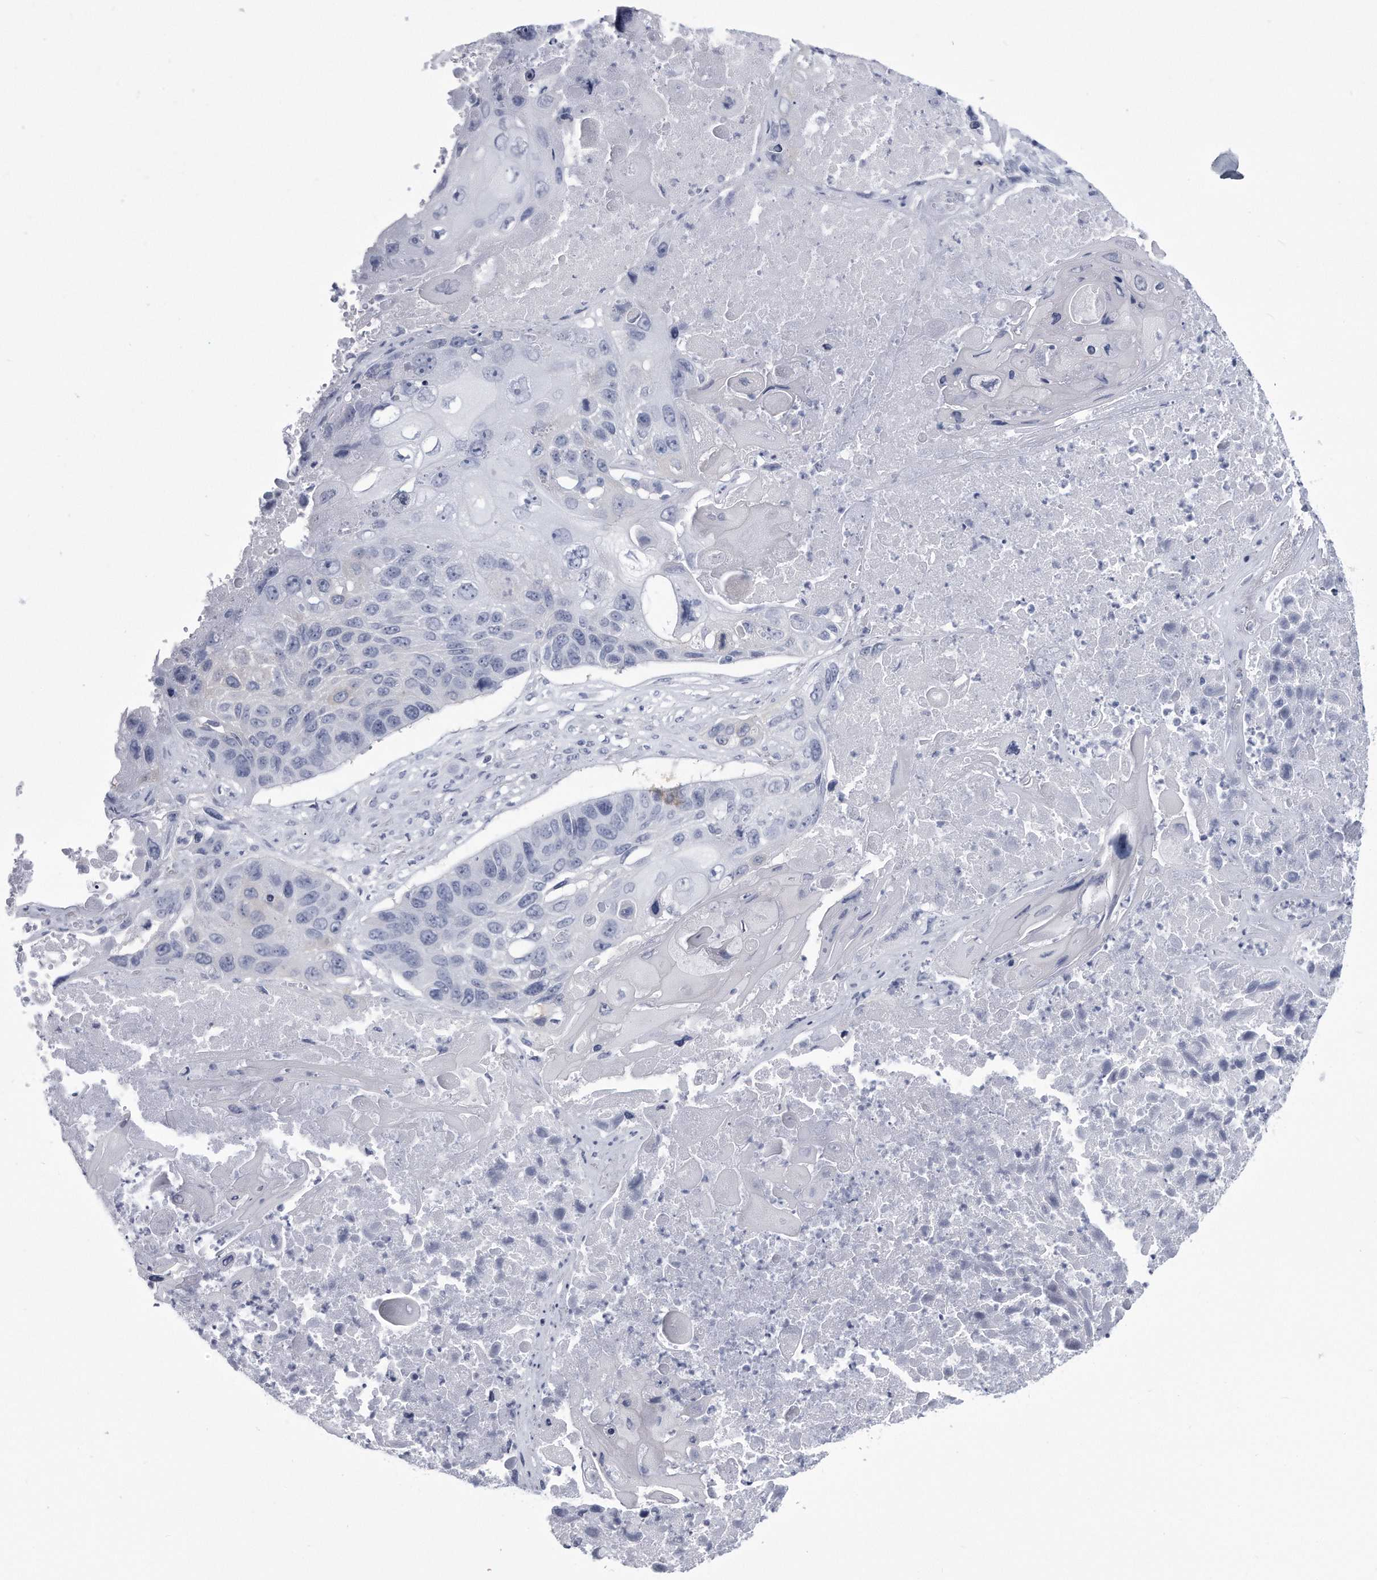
{"staining": {"intensity": "negative", "quantity": "none", "location": "none"}, "tissue": "lung cancer", "cell_type": "Tumor cells", "image_type": "cancer", "snomed": [{"axis": "morphology", "description": "Squamous cell carcinoma, NOS"}, {"axis": "topography", "description": "Lung"}], "caption": "Protein analysis of lung cancer (squamous cell carcinoma) demonstrates no significant expression in tumor cells.", "gene": "PYGB", "patient": {"sex": "male", "age": 61}}